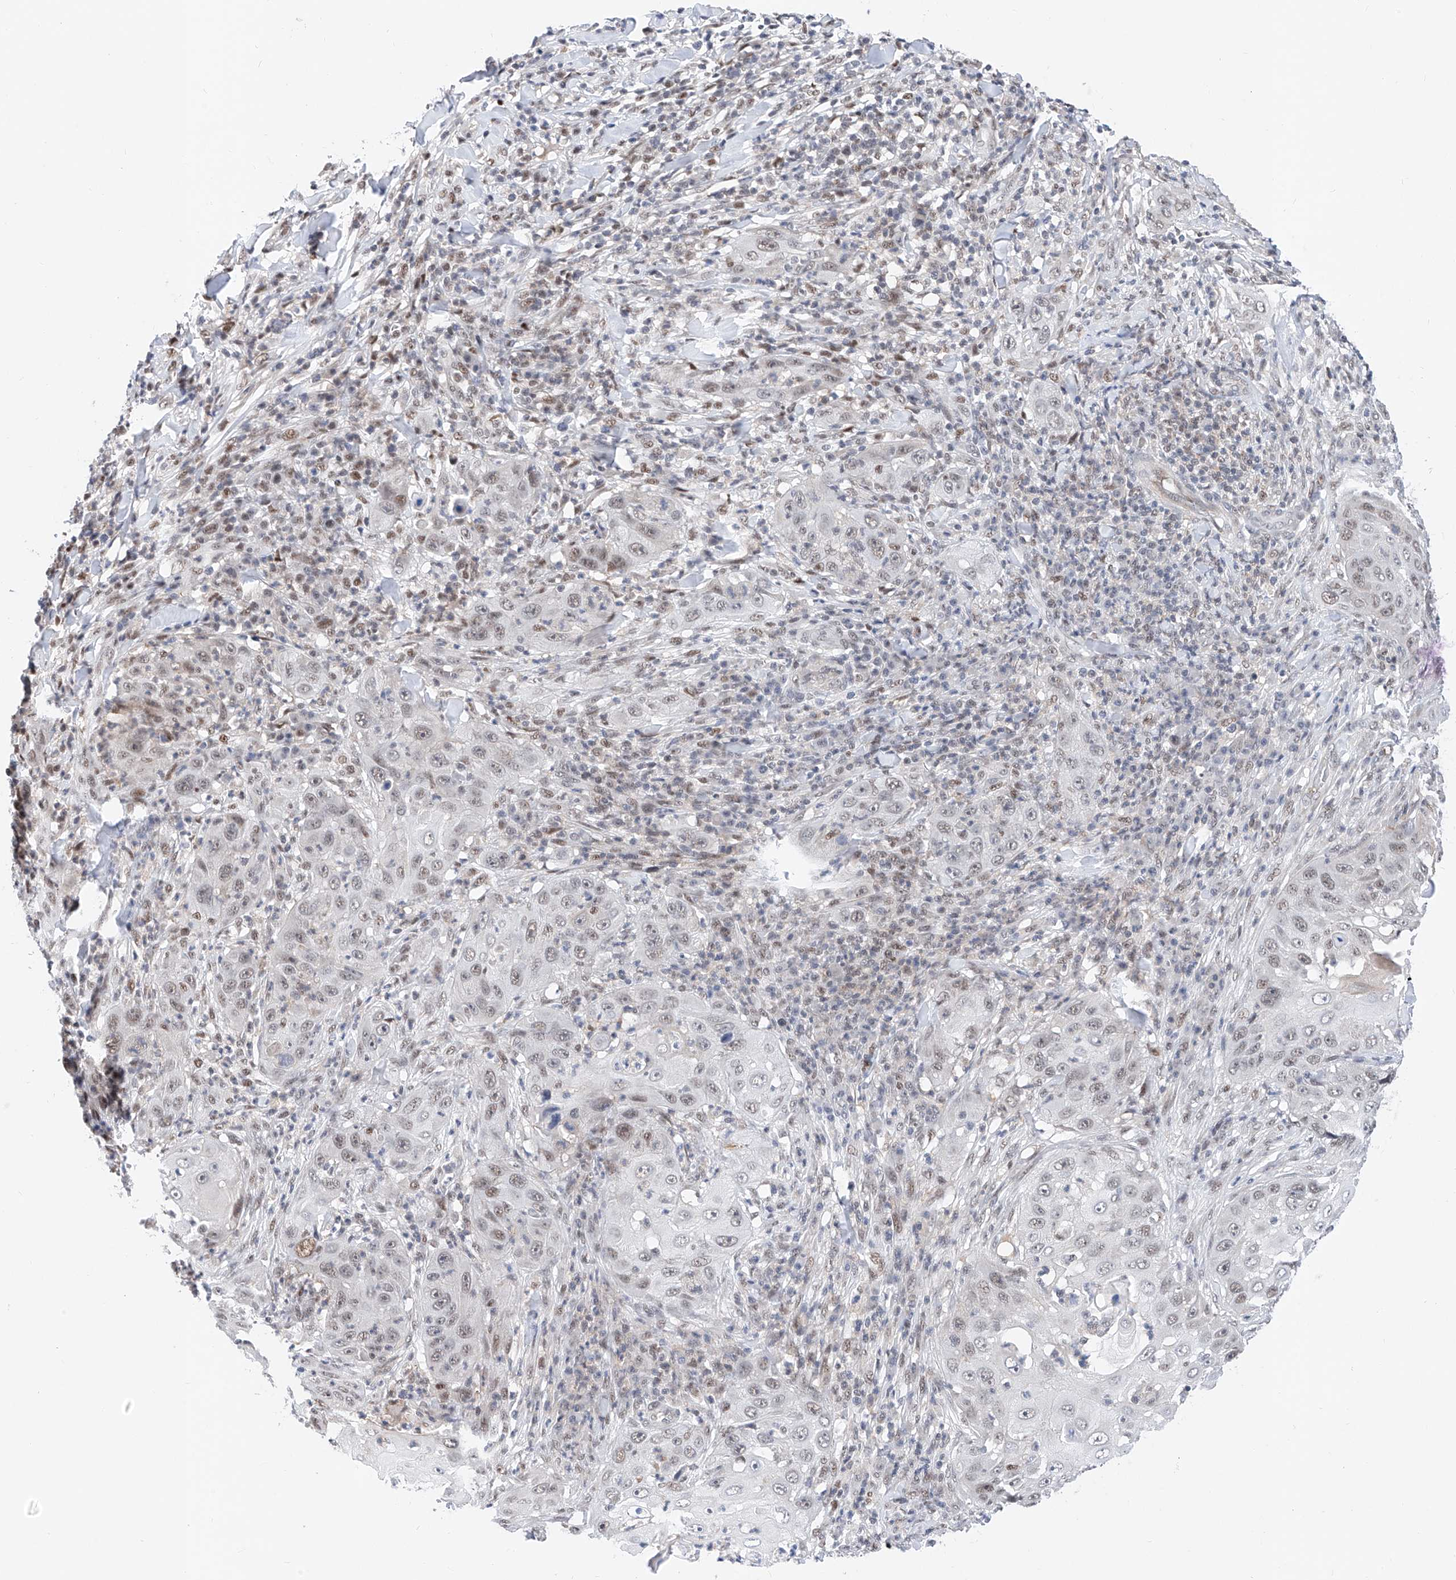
{"staining": {"intensity": "weak", "quantity": "<25%", "location": "nuclear"}, "tissue": "skin cancer", "cell_type": "Tumor cells", "image_type": "cancer", "snomed": [{"axis": "morphology", "description": "Squamous cell carcinoma, NOS"}, {"axis": "topography", "description": "Skin"}], "caption": "Tumor cells show no significant positivity in skin squamous cell carcinoma. Brightfield microscopy of IHC stained with DAB (3,3'-diaminobenzidine) (brown) and hematoxylin (blue), captured at high magnification.", "gene": "SNRNP200", "patient": {"sex": "female", "age": 44}}